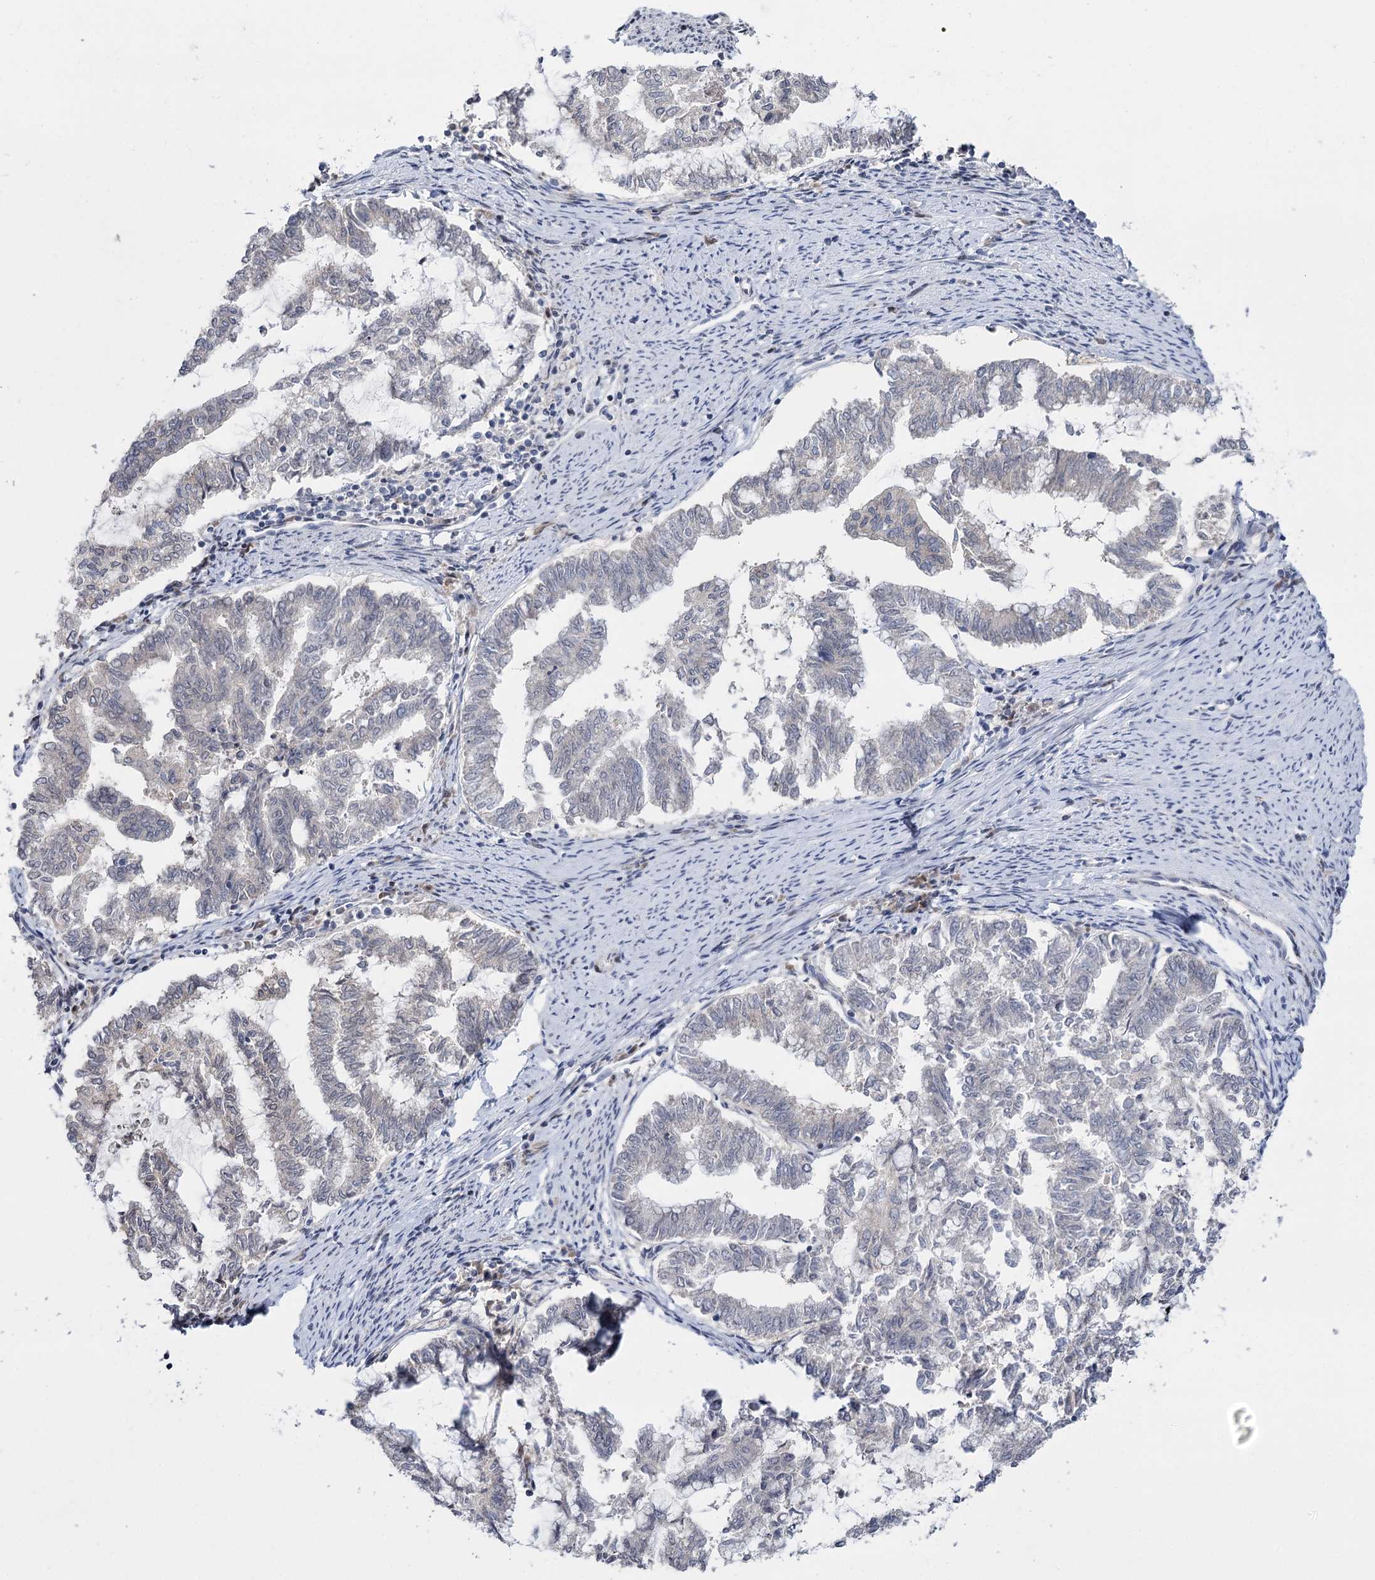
{"staining": {"intensity": "negative", "quantity": "none", "location": "none"}, "tissue": "endometrial cancer", "cell_type": "Tumor cells", "image_type": "cancer", "snomed": [{"axis": "morphology", "description": "Adenocarcinoma, NOS"}, {"axis": "topography", "description": "Endometrium"}], "caption": "DAB (3,3'-diaminobenzidine) immunohistochemical staining of endometrial cancer demonstrates no significant expression in tumor cells.", "gene": "PTGR1", "patient": {"sex": "female", "age": 79}}